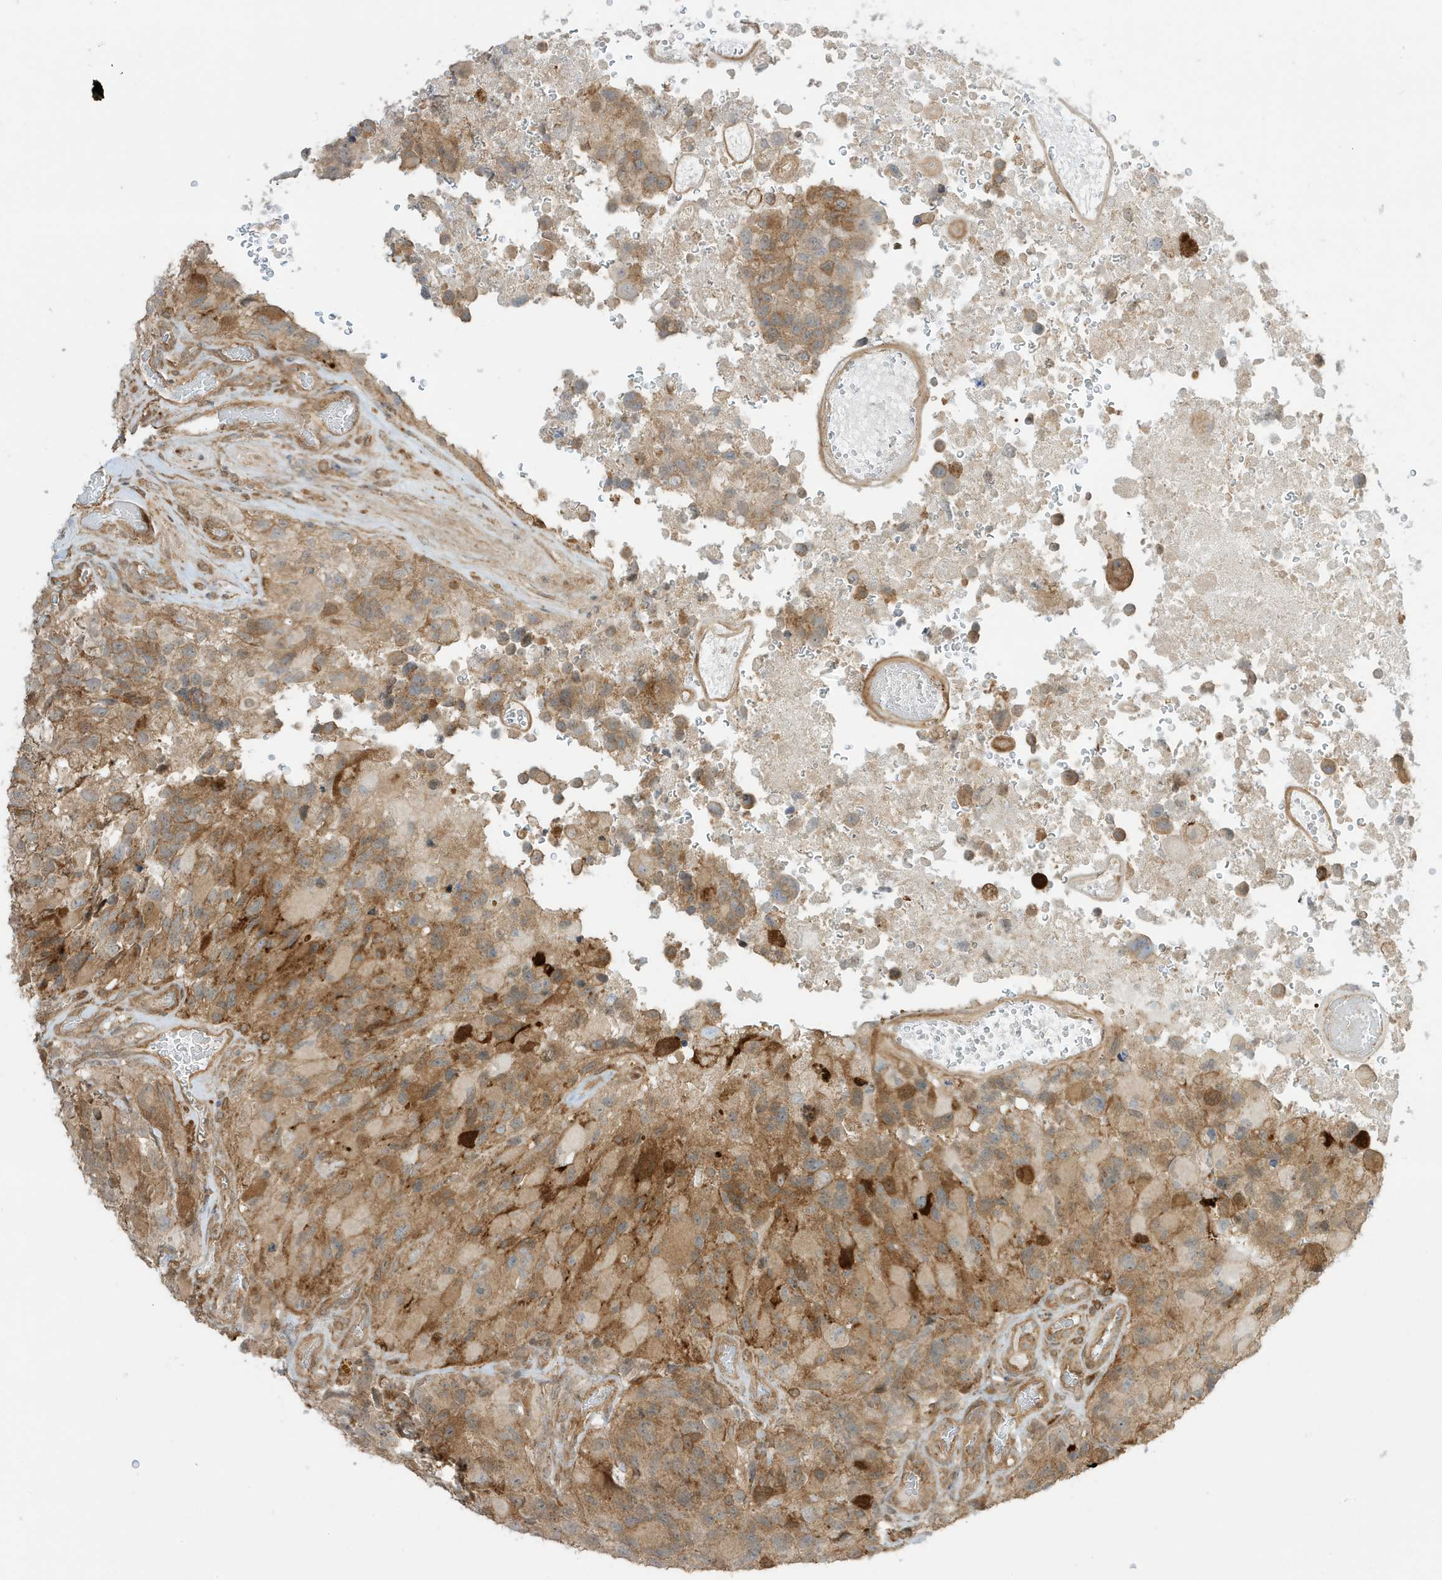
{"staining": {"intensity": "moderate", "quantity": "25%-75%", "location": "cytoplasmic/membranous"}, "tissue": "glioma", "cell_type": "Tumor cells", "image_type": "cancer", "snomed": [{"axis": "morphology", "description": "Glioma, malignant, High grade"}, {"axis": "topography", "description": "Brain"}], "caption": "Protein expression analysis of glioma exhibits moderate cytoplasmic/membranous positivity in approximately 25%-75% of tumor cells.", "gene": "SCARF2", "patient": {"sex": "male", "age": 69}}